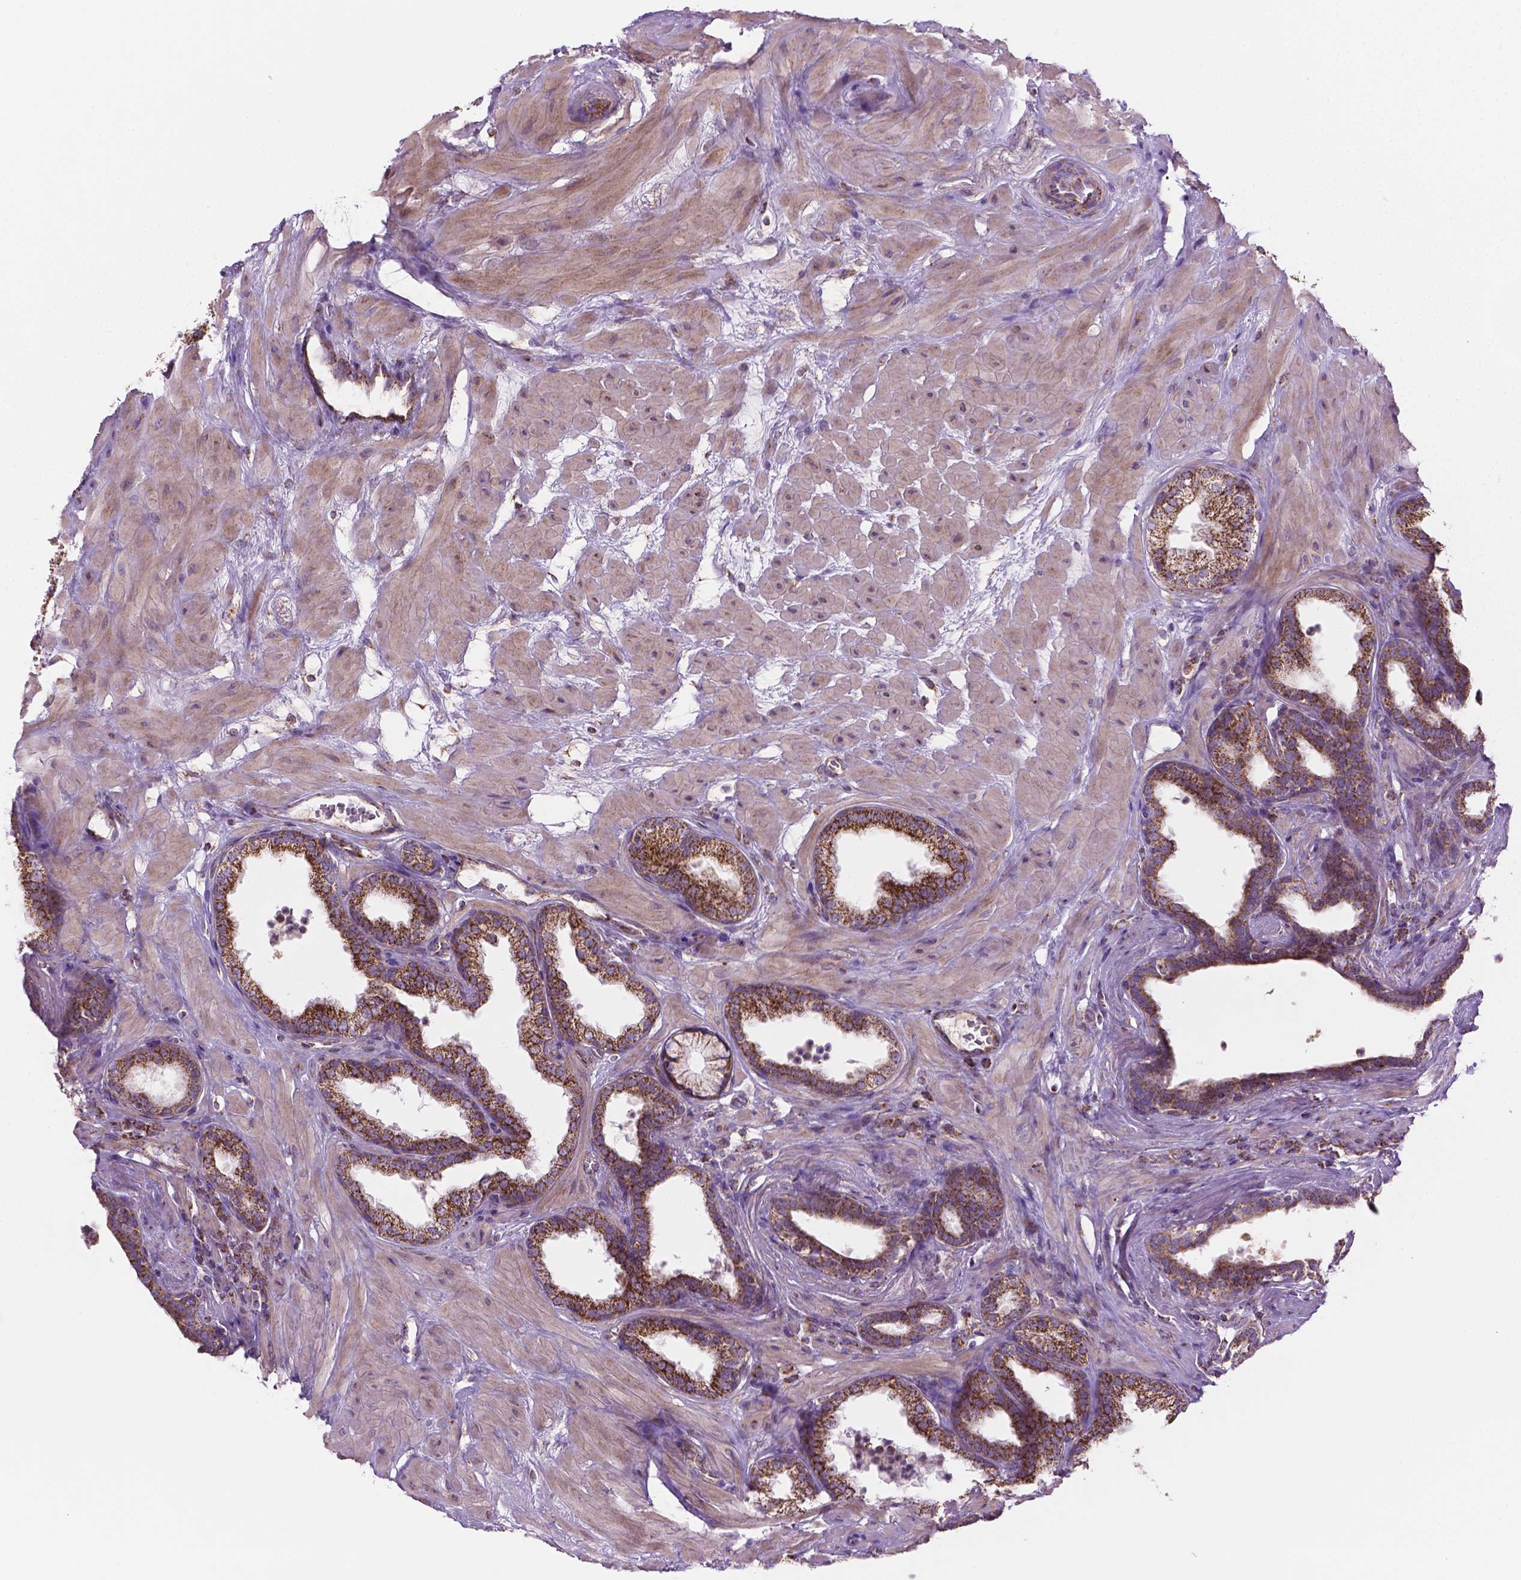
{"staining": {"intensity": "strong", "quantity": ">75%", "location": "cytoplasmic/membranous"}, "tissue": "prostate", "cell_type": "Glandular cells", "image_type": "normal", "snomed": [{"axis": "morphology", "description": "Normal tissue, NOS"}, {"axis": "topography", "description": "Prostate"}], "caption": "Immunohistochemical staining of unremarkable human prostate exhibits >75% levels of strong cytoplasmic/membranous protein expression in about >75% of glandular cells.", "gene": "PIBF1", "patient": {"sex": "male", "age": 37}}